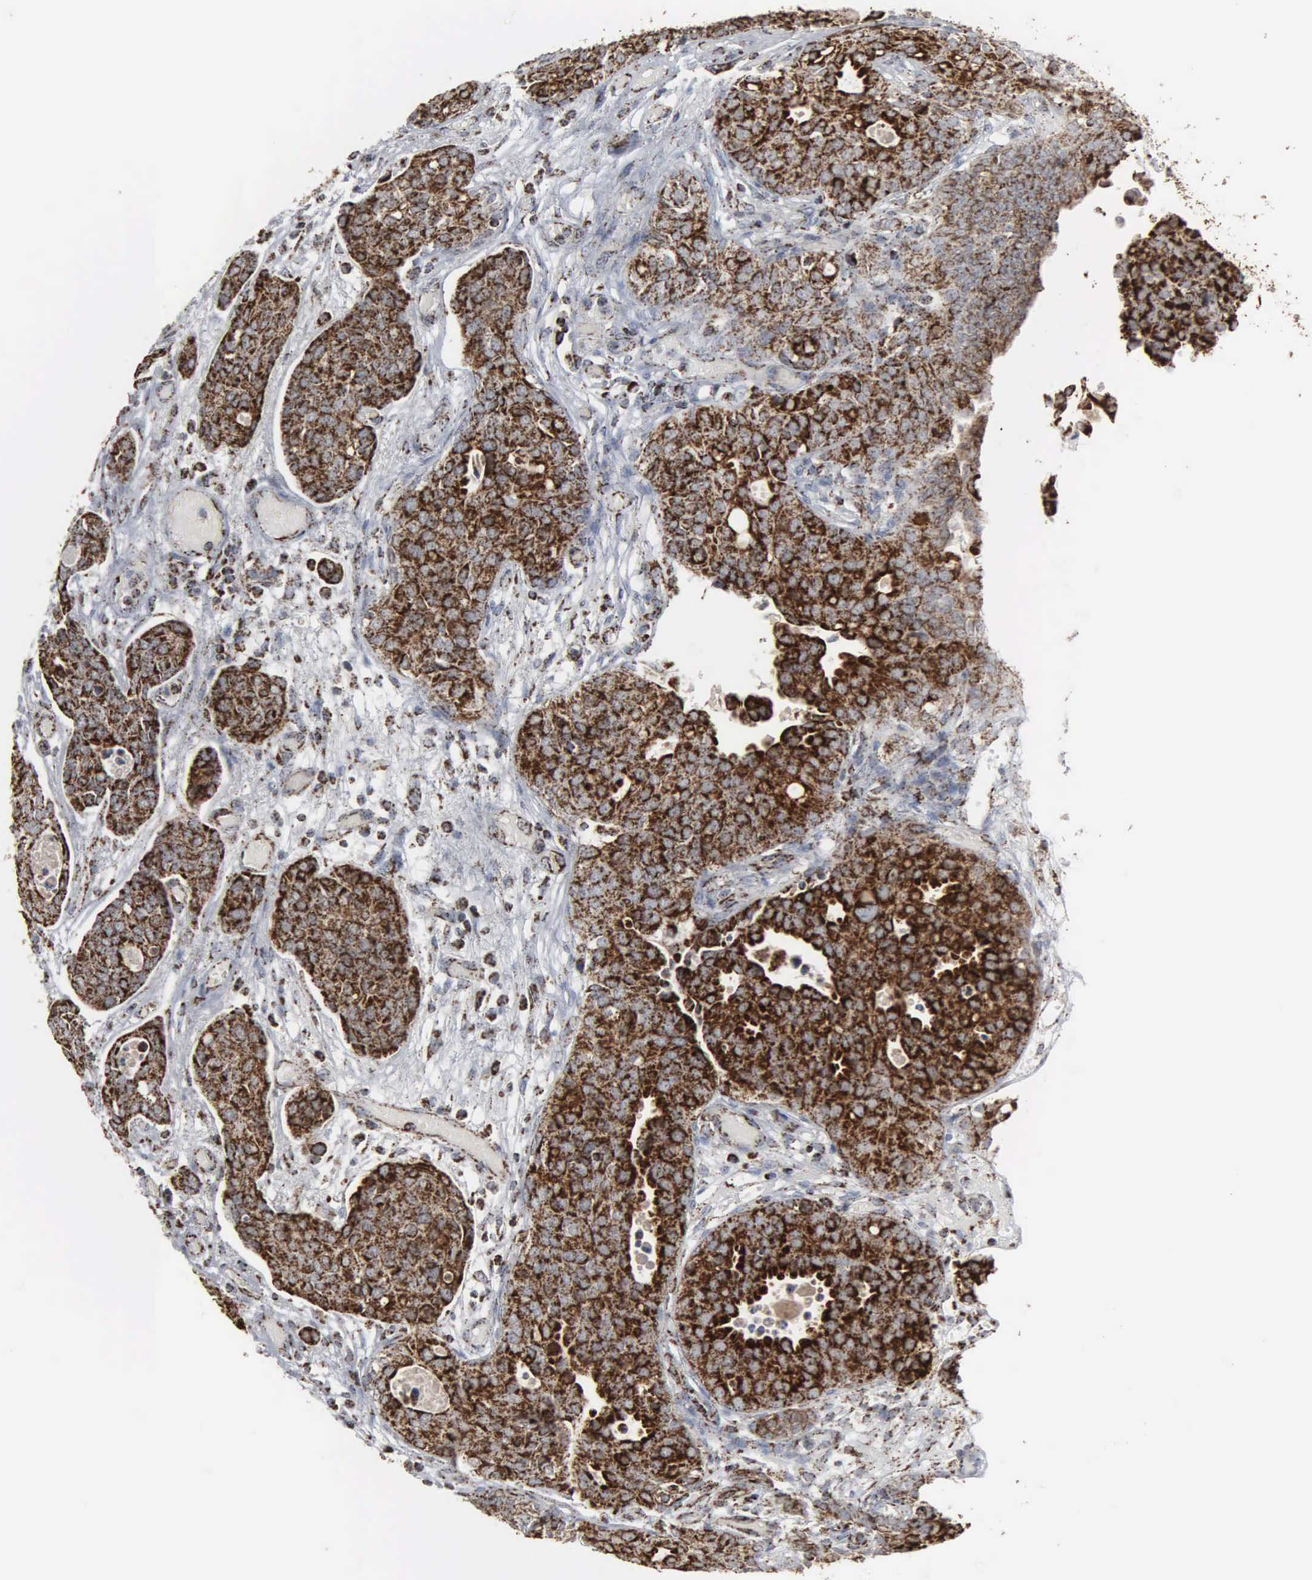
{"staining": {"intensity": "strong", "quantity": ">75%", "location": "cytoplasmic/membranous"}, "tissue": "urothelial cancer", "cell_type": "Tumor cells", "image_type": "cancer", "snomed": [{"axis": "morphology", "description": "Urothelial carcinoma, High grade"}, {"axis": "topography", "description": "Urinary bladder"}], "caption": "The immunohistochemical stain highlights strong cytoplasmic/membranous staining in tumor cells of urothelial carcinoma (high-grade) tissue.", "gene": "HSPA9", "patient": {"sex": "male", "age": 78}}